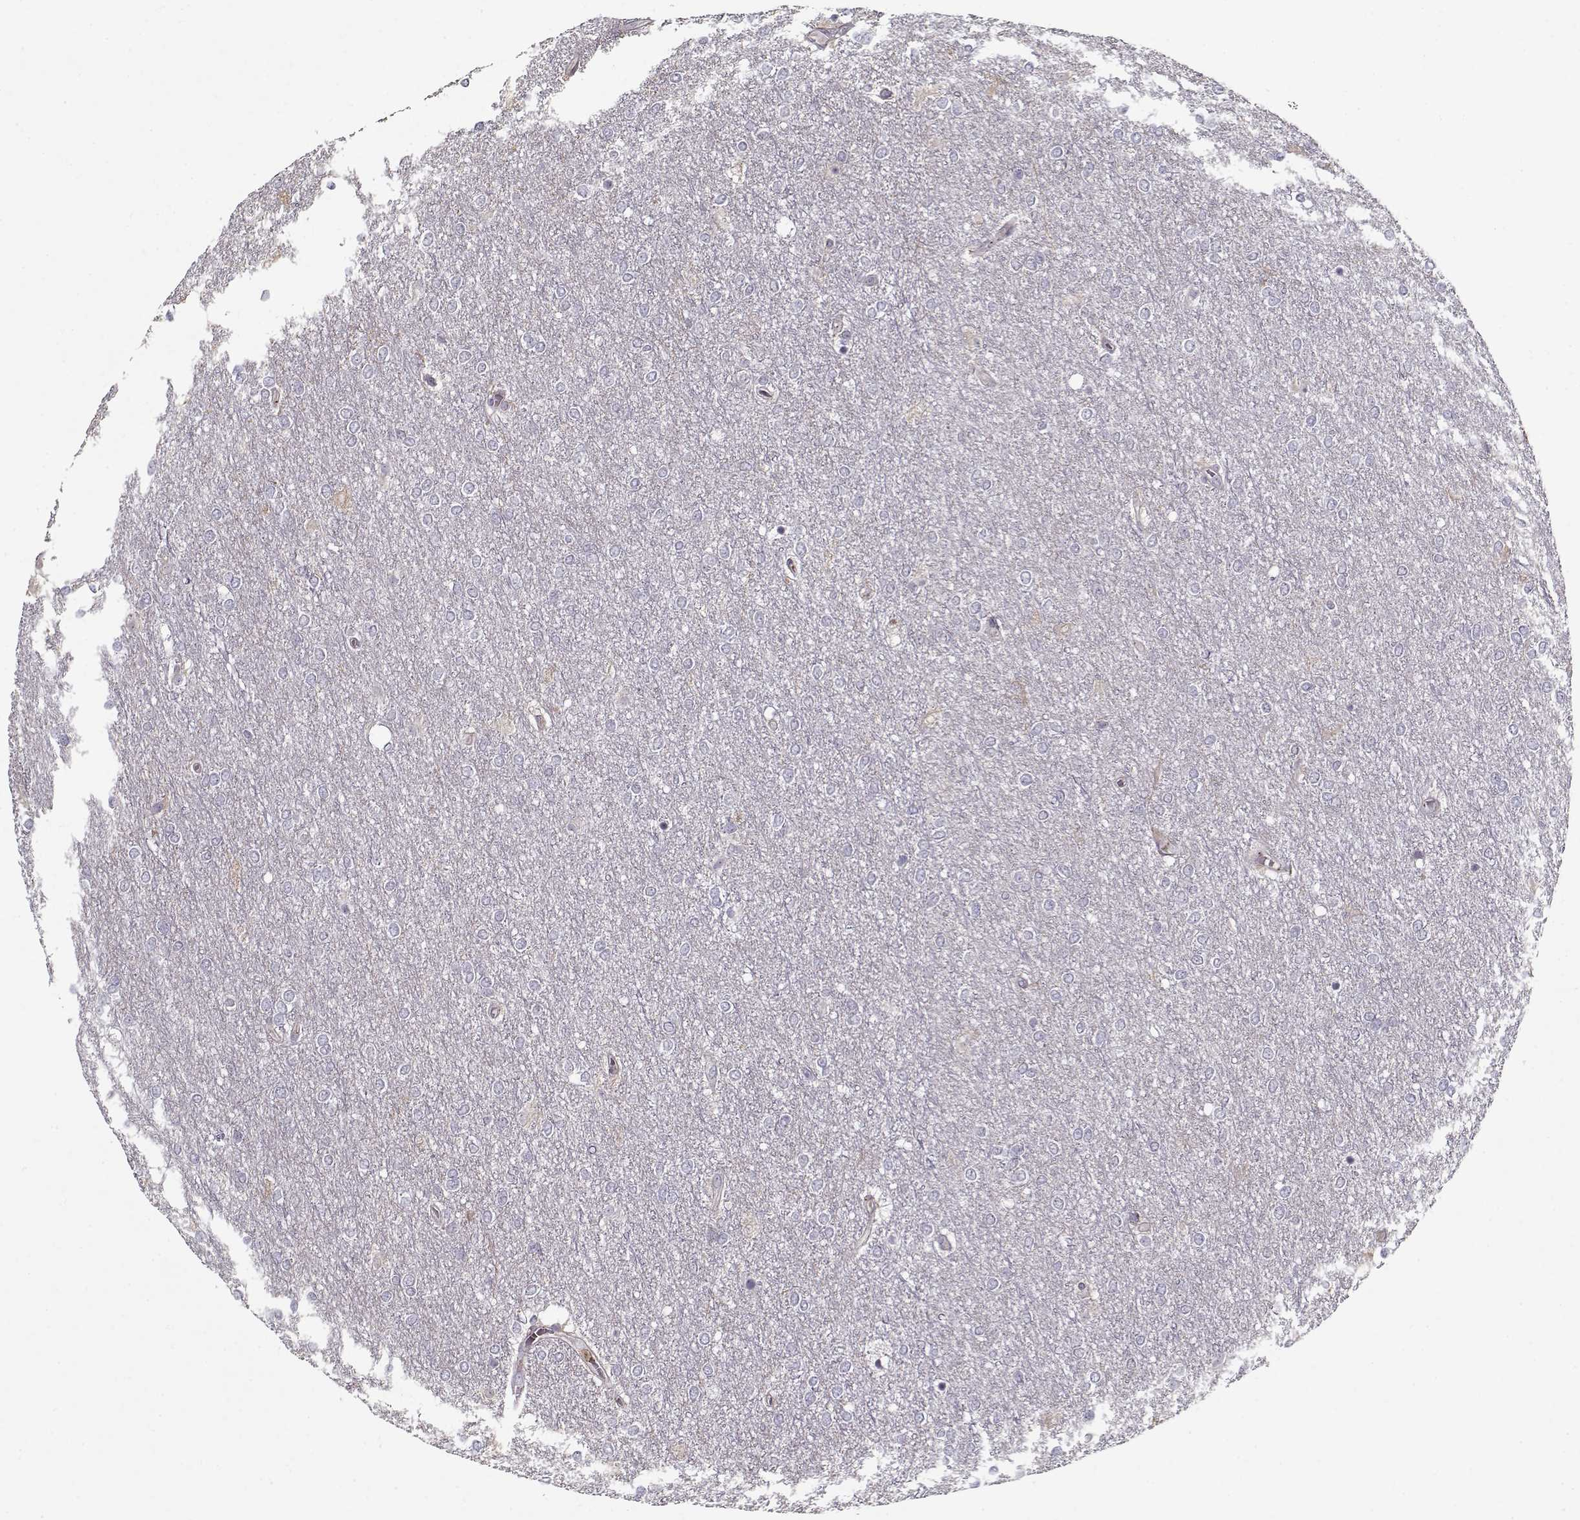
{"staining": {"intensity": "negative", "quantity": "none", "location": "none"}, "tissue": "glioma", "cell_type": "Tumor cells", "image_type": "cancer", "snomed": [{"axis": "morphology", "description": "Glioma, malignant, High grade"}, {"axis": "topography", "description": "Brain"}], "caption": "This photomicrograph is of malignant glioma (high-grade) stained with IHC to label a protein in brown with the nuclei are counter-stained blue. There is no expression in tumor cells.", "gene": "UNC13D", "patient": {"sex": "female", "age": 61}}